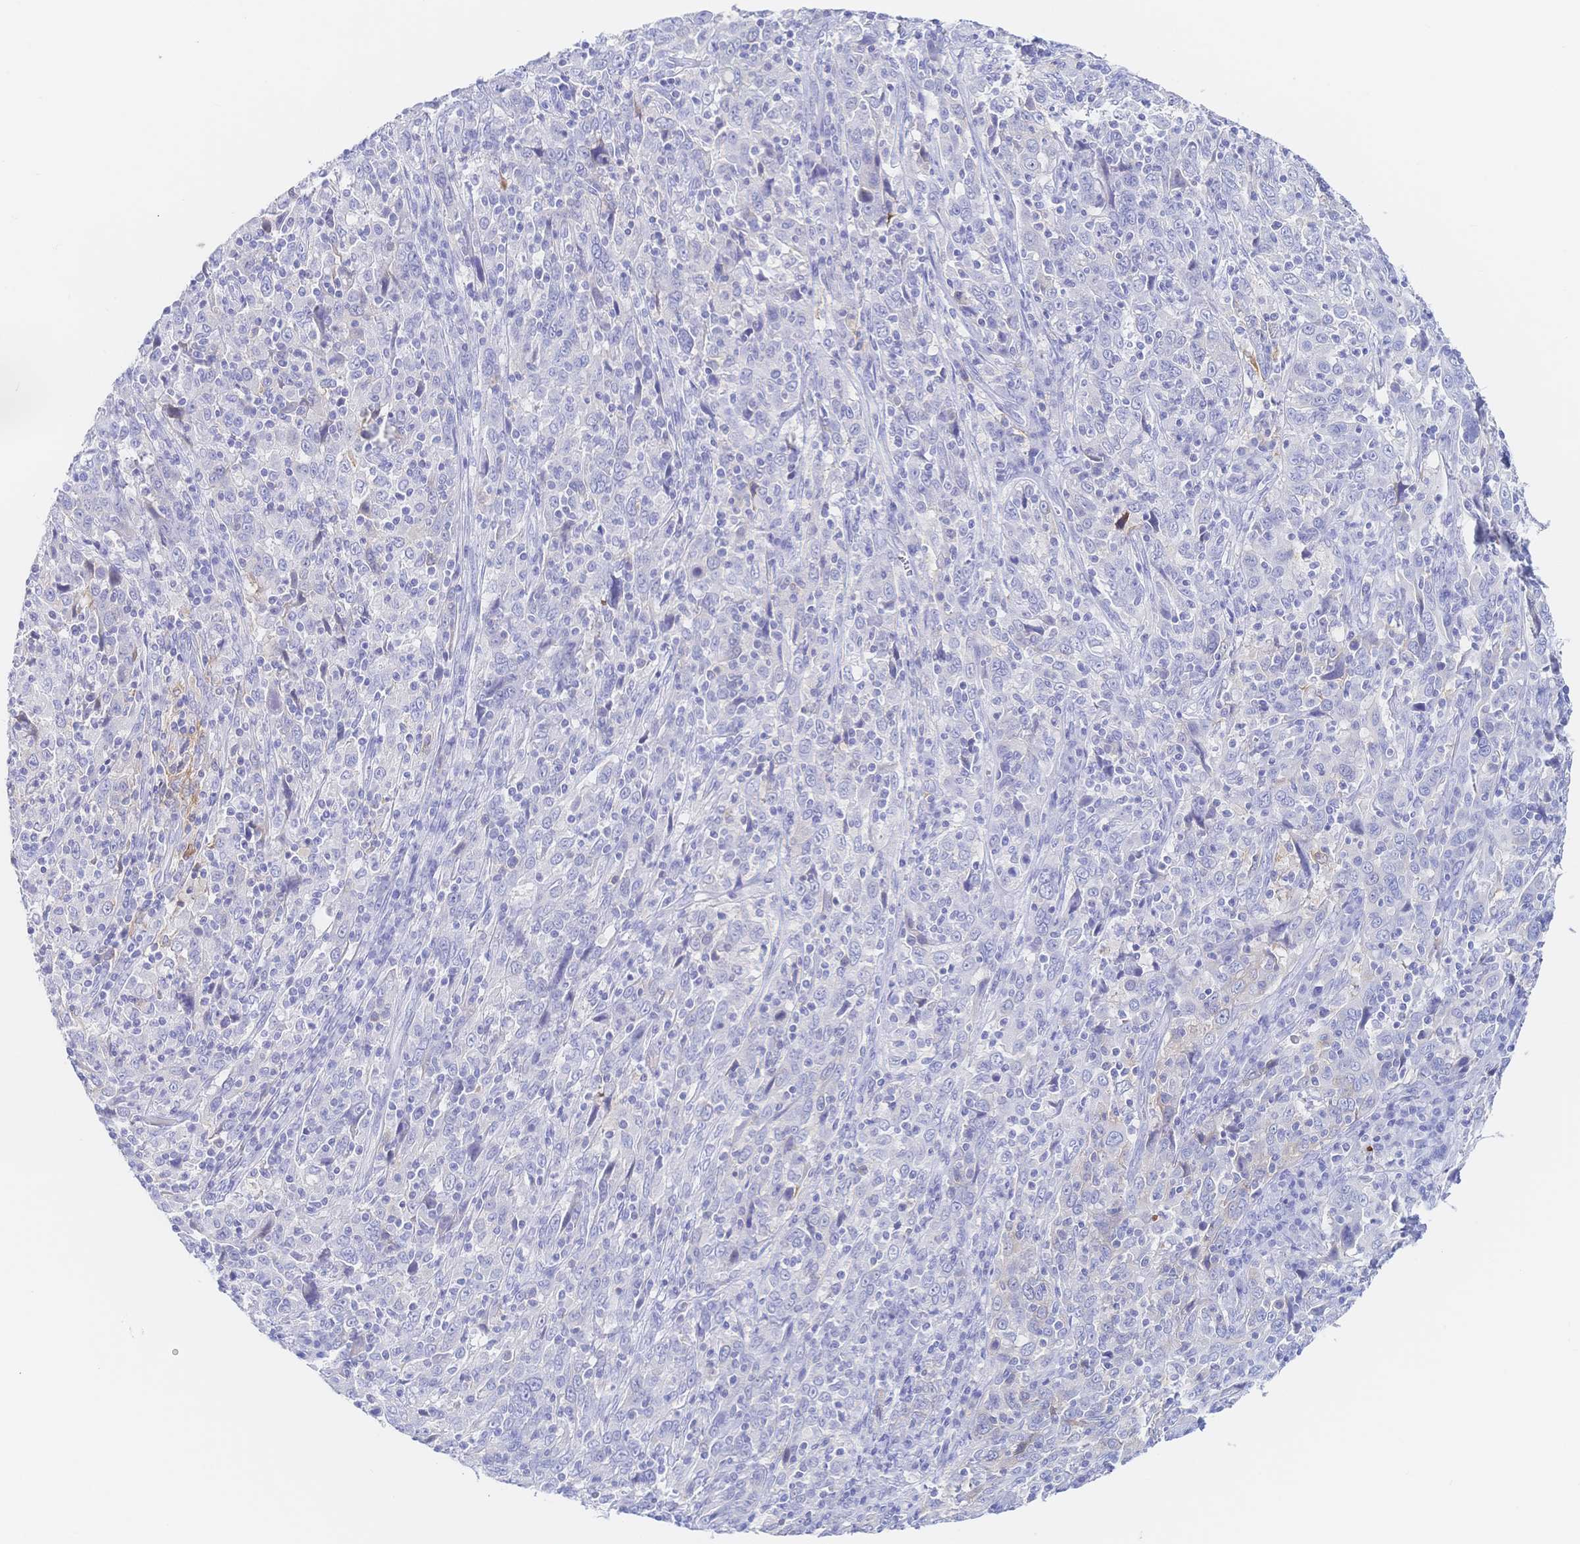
{"staining": {"intensity": "negative", "quantity": "none", "location": "none"}, "tissue": "cervical cancer", "cell_type": "Tumor cells", "image_type": "cancer", "snomed": [{"axis": "morphology", "description": "Squamous cell carcinoma, NOS"}, {"axis": "topography", "description": "Cervix"}], "caption": "Human cervical cancer (squamous cell carcinoma) stained for a protein using IHC displays no staining in tumor cells.", "gene": "RRM1", "patient": {"sex": "female", "age": 46}}